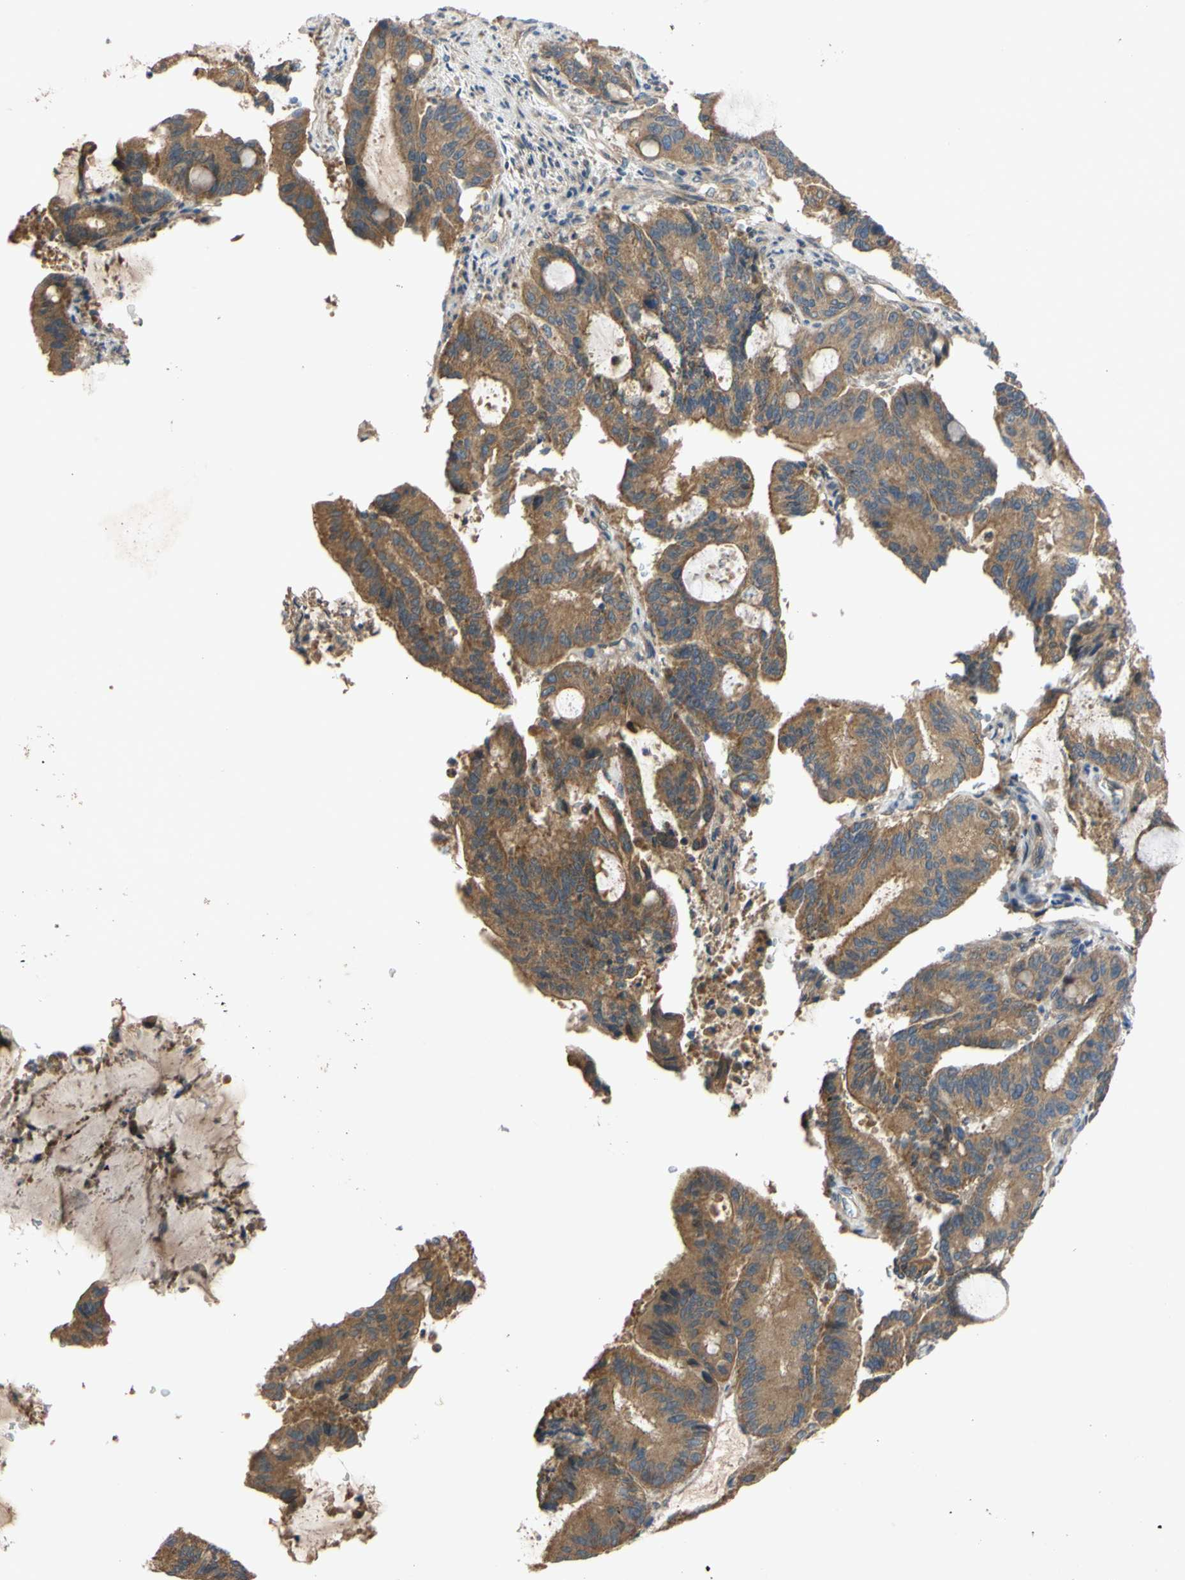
{"staining": {"intensity": "moderate", "quantity": ">75%", "location": "cytoplasmic/membranous"}, "tissue": "liver cancer", "cell_type": "Tumor cells", "image_type": "cancer", "snomed": [{"axis": "morphology", "description": "Cholangiocarcinoma"}, {"axis": "topography", "description": "Liver"}], "caption": "IHC image of liver cancer (cholangiocarcinoma) stained for a protein (brown), which exhibits medium levels of moderate cytoplasmic/membranous staining in approximately >75% of tumor cells.", "gene": "MBTPS2", "patient": {"sex": "female", "age": 73}}